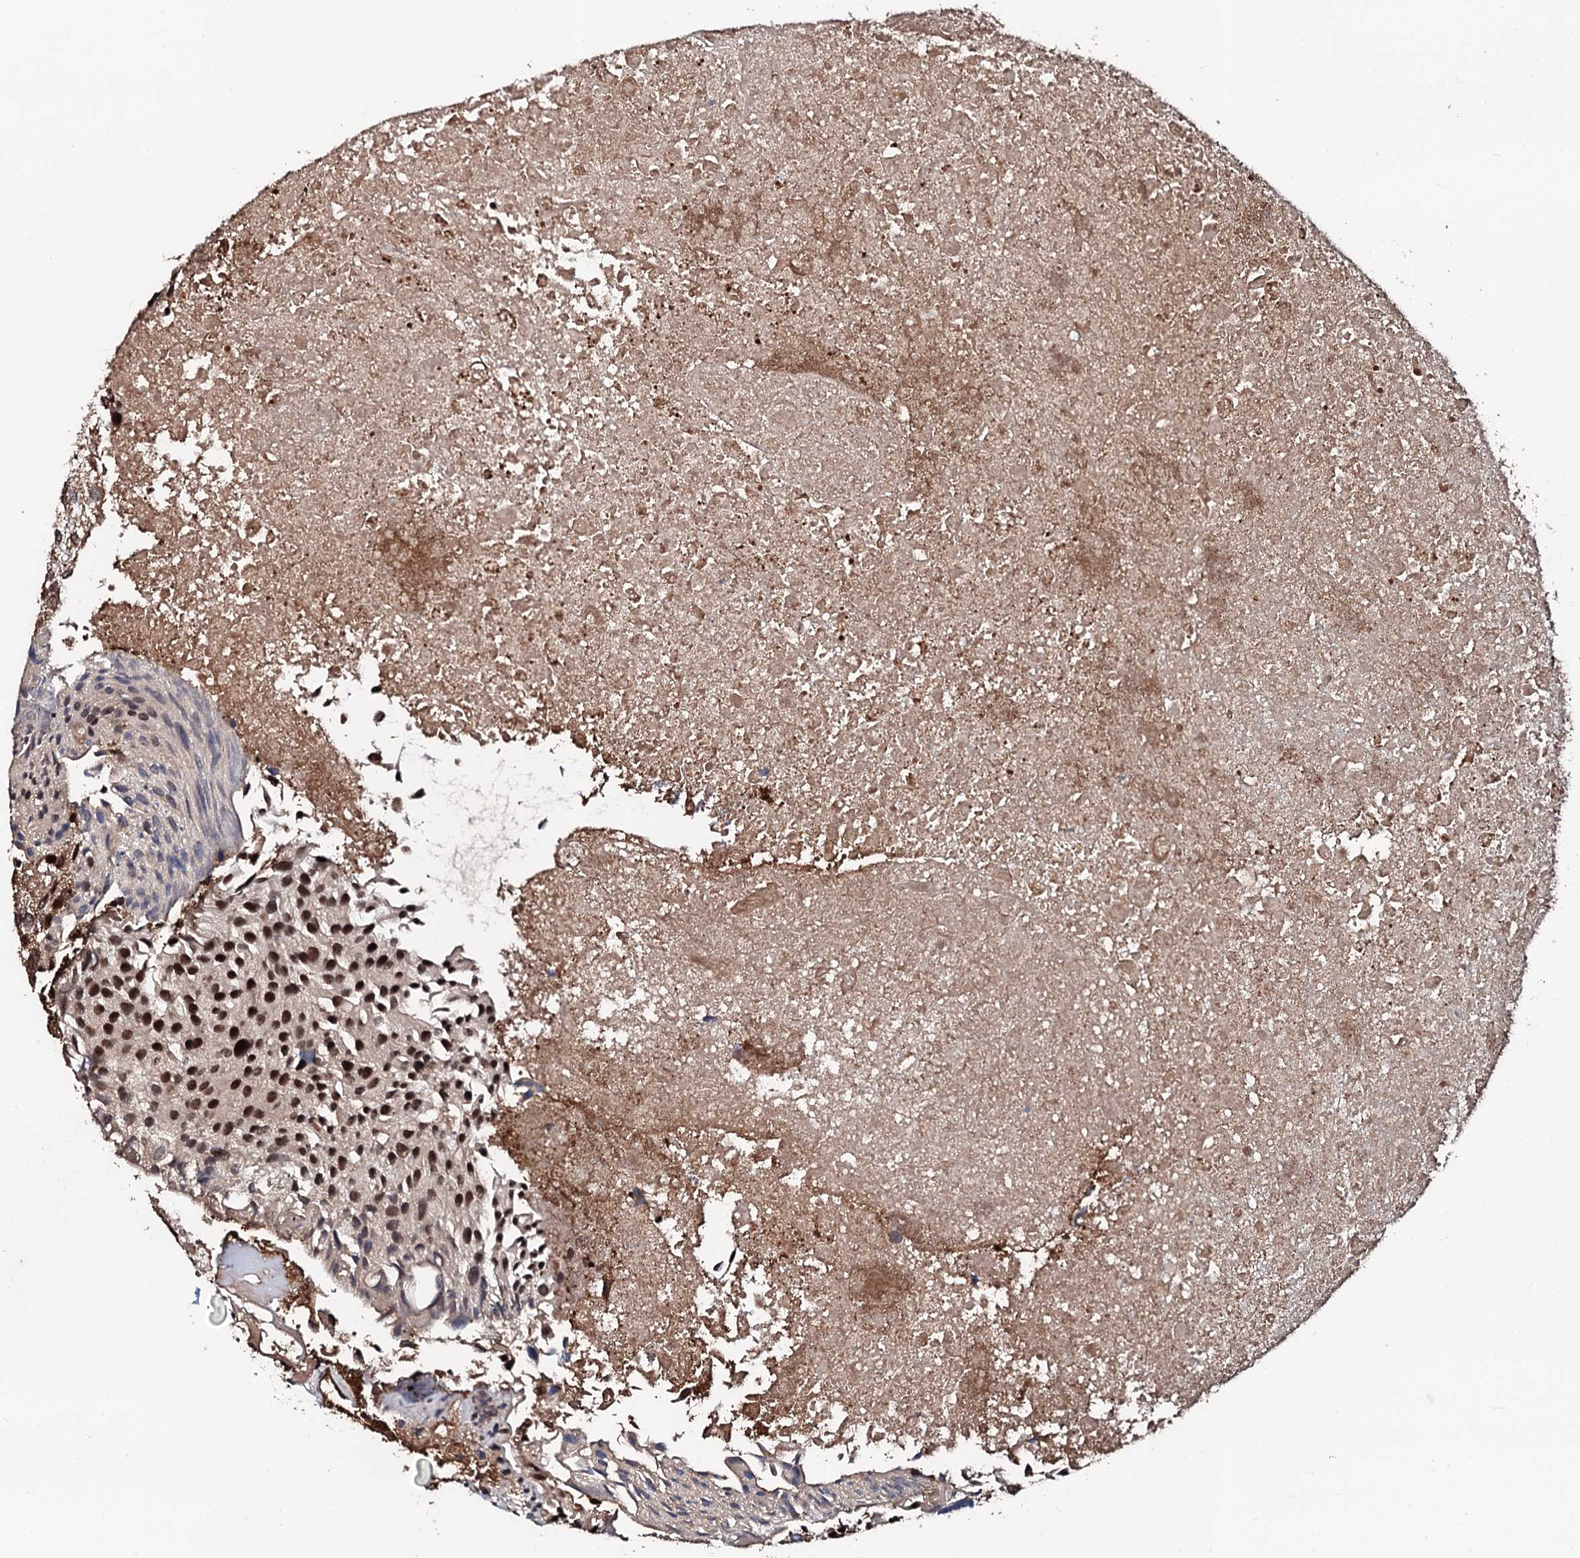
{"staining": {"intensity": "moderate", "quantity": "25%-75%", "location": "cytoplasmic/membranous,nuclear"}, "tissue": "urothelial cancer", "cell_type": "Tumor cells", "image_type": "cancer", "snomed": [{"axis": "morphology", "description": "Urothelial carcinoma, Low grade"}, {"axis": "topography", "description": "Urinary bladder"}], "caption": "A high-resolution image shows immunohistochemistry (IHC) staining of urothelial carcinoma (low-grade), which displays moderate cytoplasmic/membranous and nuclear staining in approximately 25%-75% of tumor cells.", "gene": "KIF18A", "patient": {"sex": "female", "age": 89}}